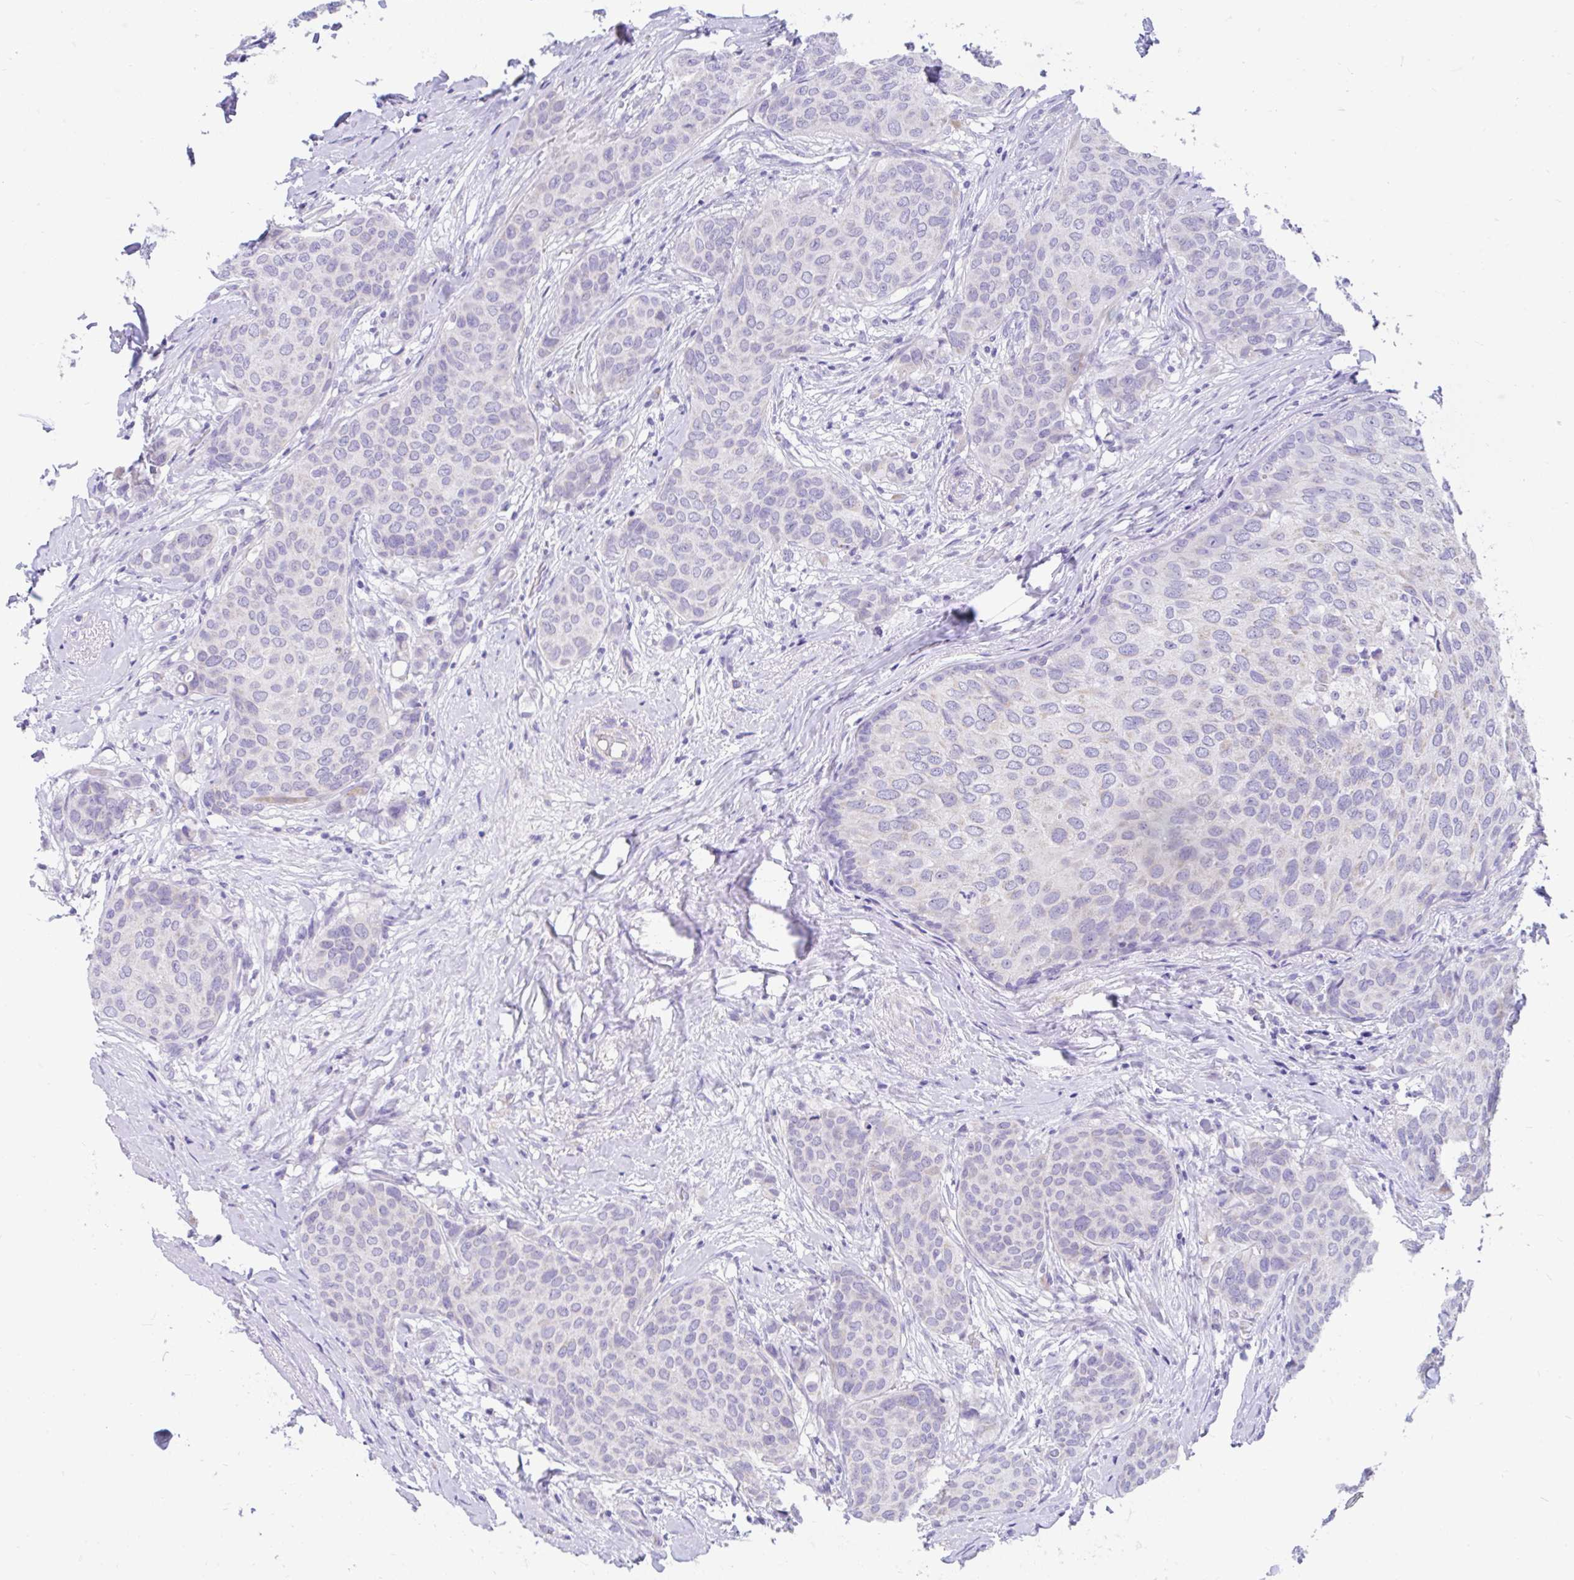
{"staining": {"intensity": "negative", "quantity": "none", "location": "none"}, "tissue": "breast cancer", "cell_type": "Tumor cells", "image_type": "cancer", "snomed": [{"axis": "morphology", "description": "Duct carcinoma"}, {"axis": "topography", "description": "Breast"}], "caption": "An immunohistochemistry (IHC) histopathology image of infiltrating ductal carcinoma (breast) is shown. There is no staining in tumor cells of infiltrating ductal carcinoma (breast). (Brightfield microscopy of DAB (3,3'-diaminobenzidine) immunohistochemistry (IHC) at high magnification).", "gene": "CCSAP", "patient": {"sex": "female", "age": 47}}